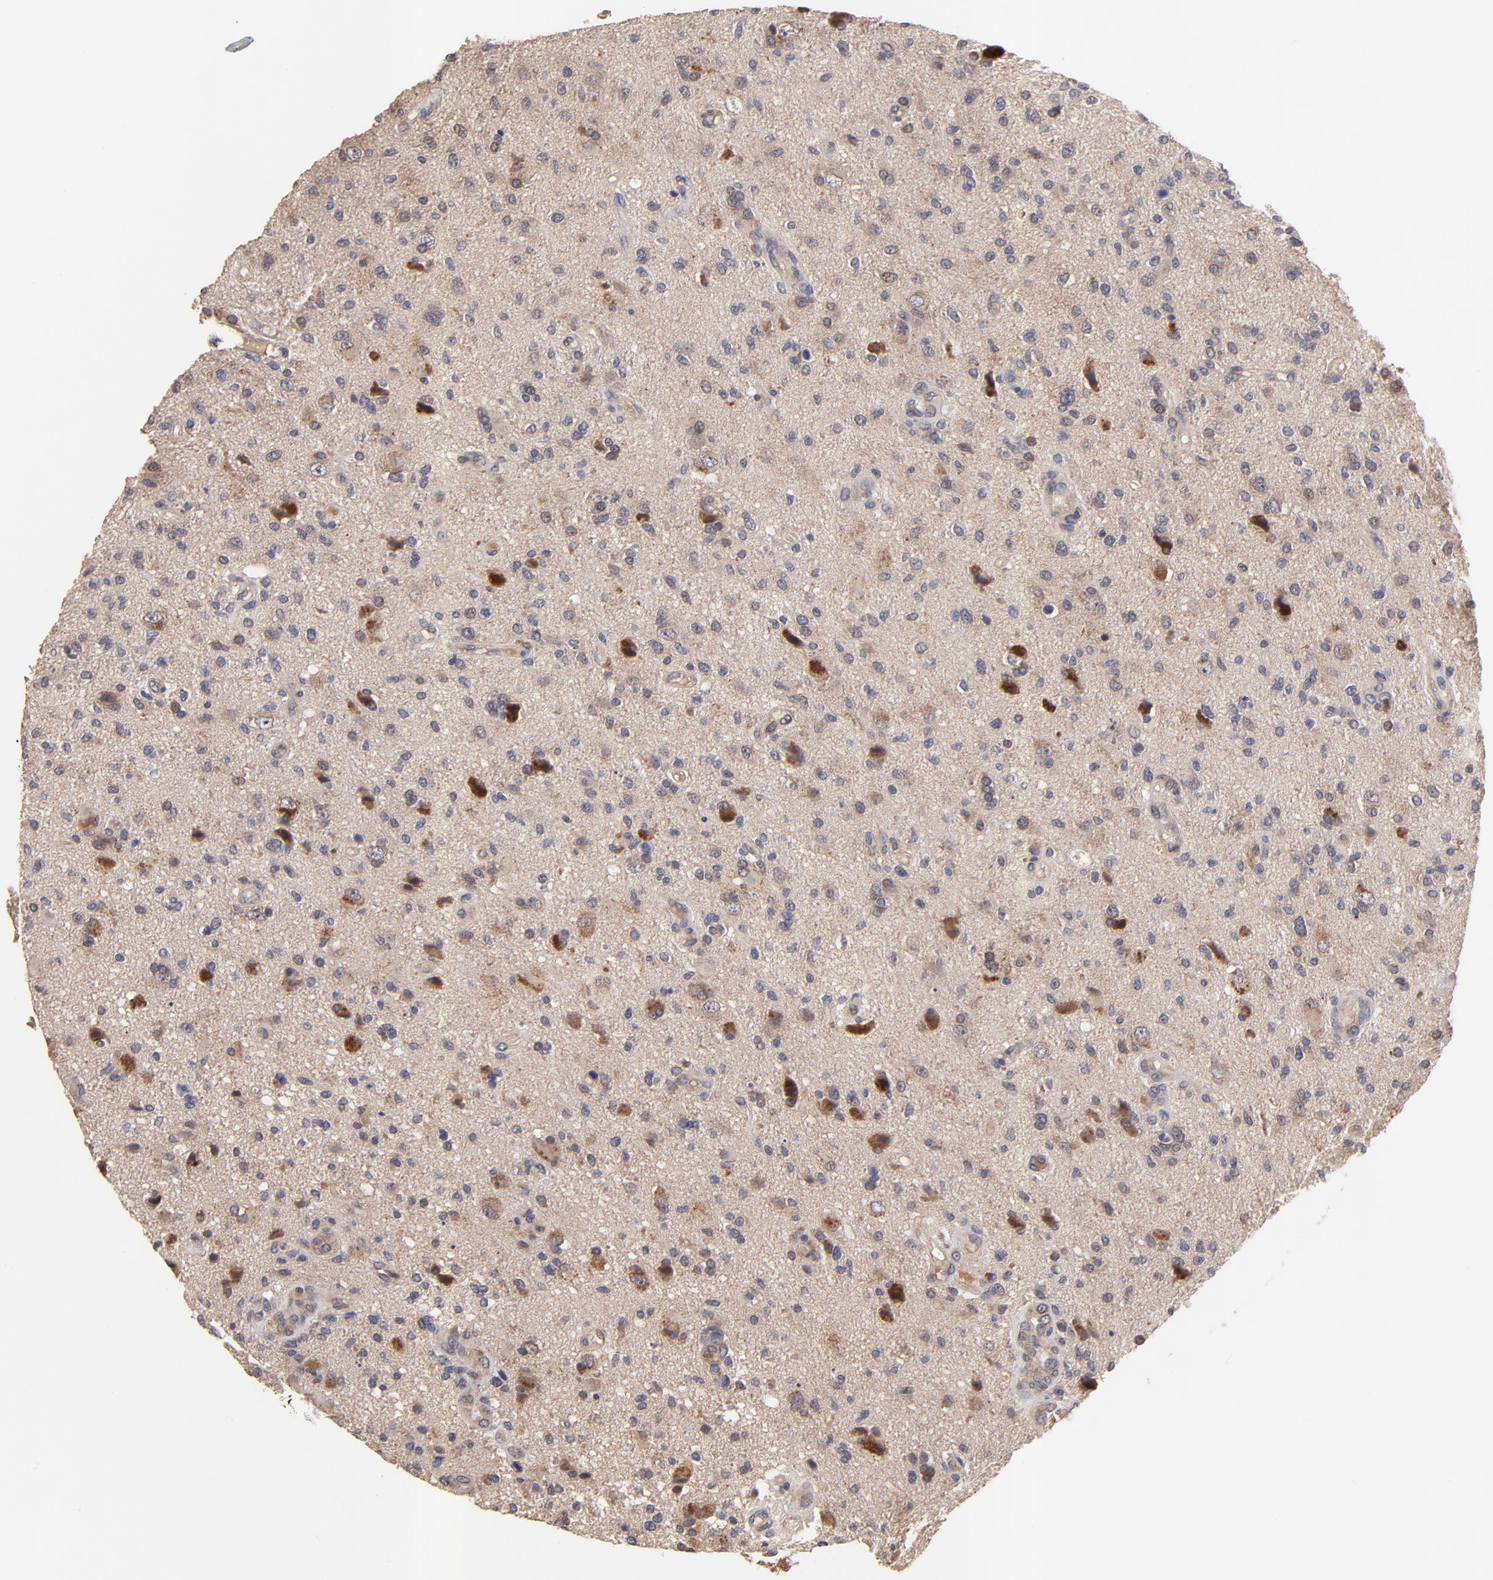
{"staining": {"intensity": "moderate", "quantity": "<25%", "location": "cytoplasmic/membranous,nuclear"}, "tissue": "glioma", "cell_type": "Tumor cells", "image_type": "cancer", "snomed": [{"axis": "morphology", "description": "Normal tissue, NOS"}, {"axis": "morphology", "description": "Glioma, malignant, High grade"}, {"axis": "topography", "description": "Cerebral cortex"}], "caption": "A low amount of moderate cytoplasmic/membranous and nuclear expression is present in about <25% of tumor cells in glioma tissue.", "gene": "BAIAP2L2", "patient": {"sex": "male", "age": 75}}